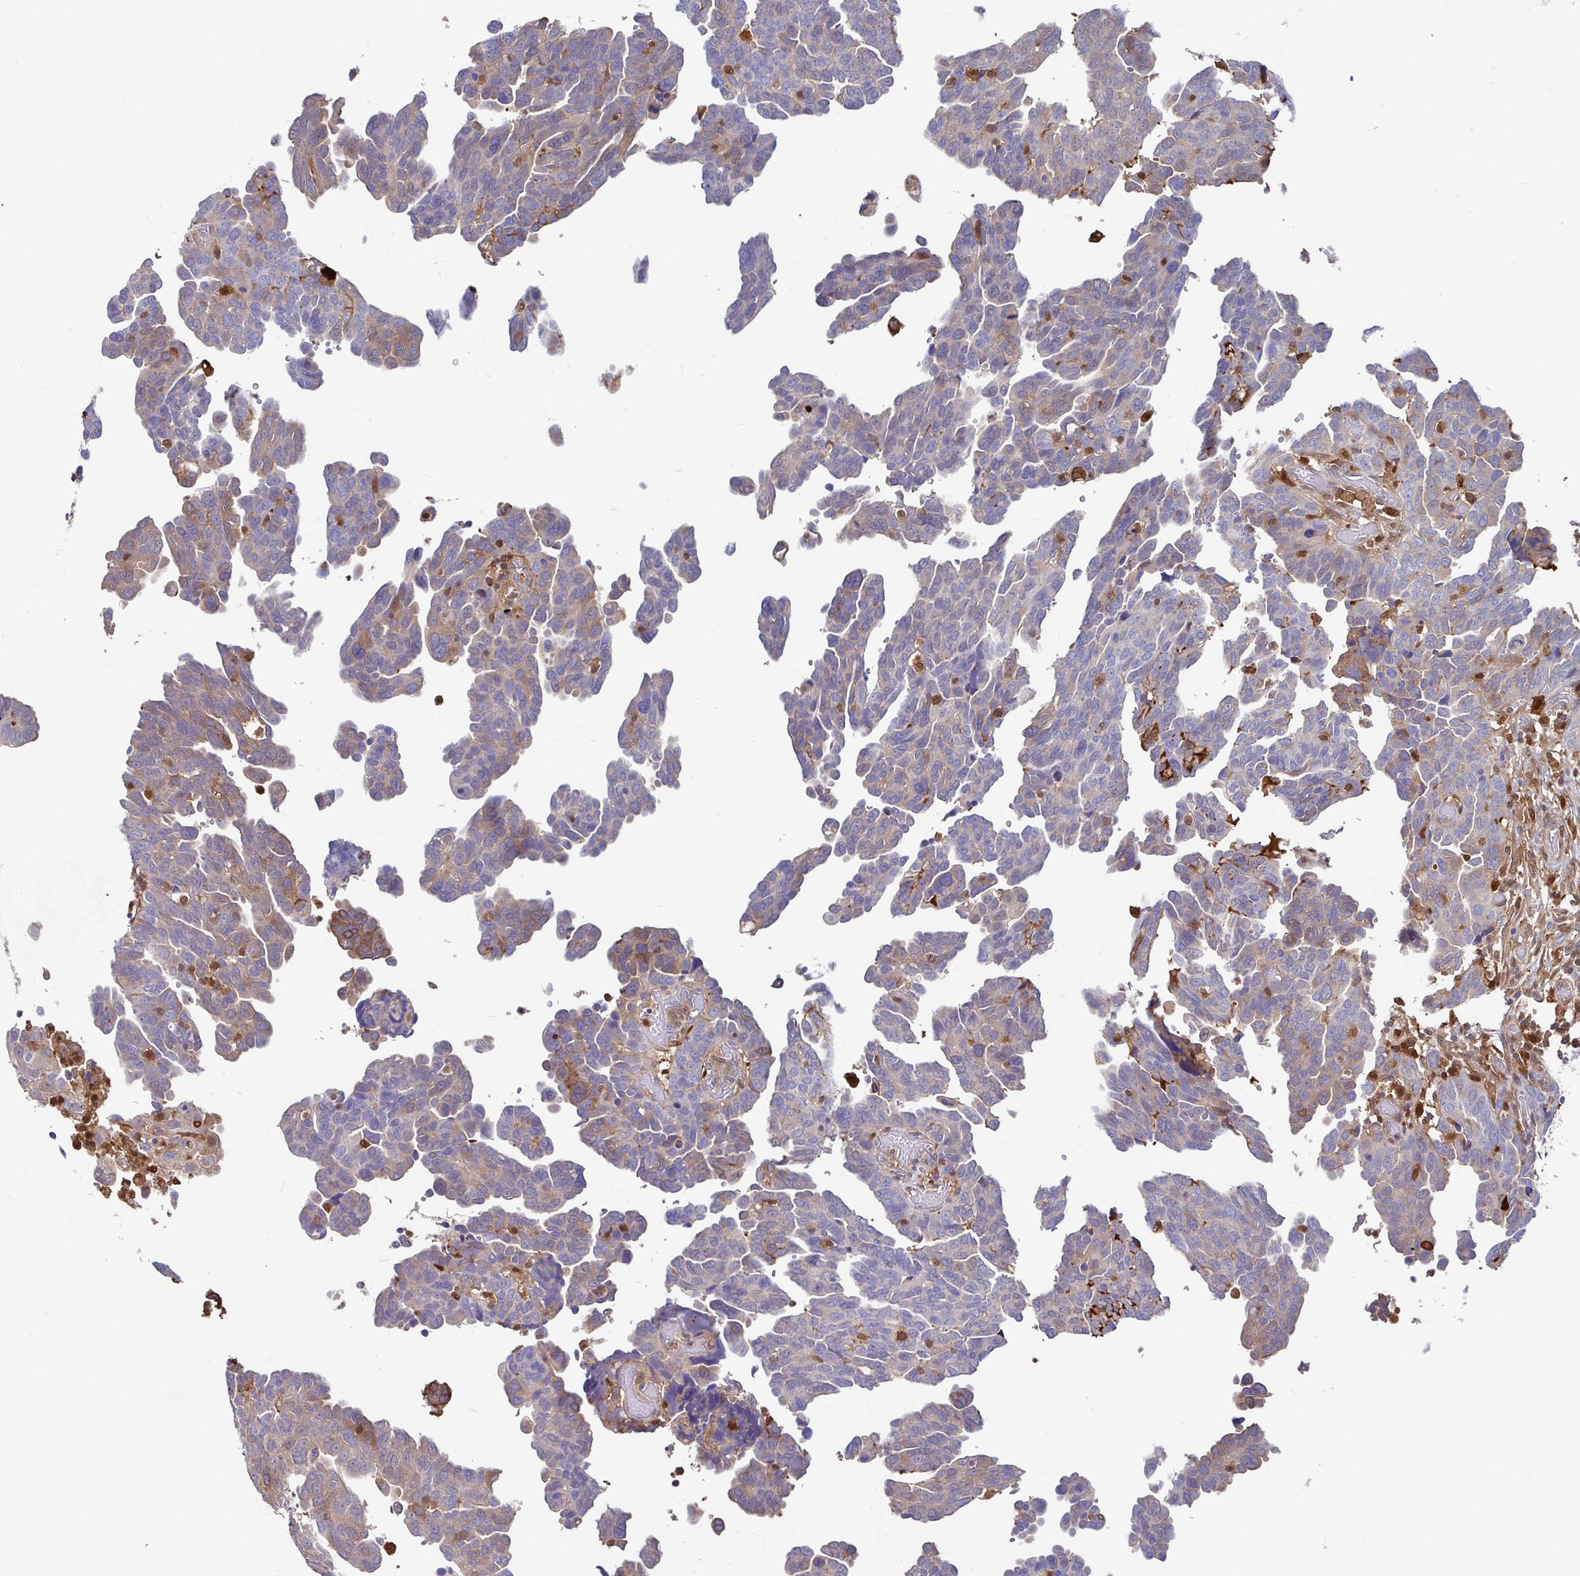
{"staining": {"intensity": "negative", "quantity": "none", "location": "none"}, "tissue": "ovarian cancer", "cell_type": "Tumor cells", "image_type": "cancer", "snomed": [{"axis": "morphology", "description": "Cystadenocarcinoma, serous, NOS"}, {"axis": "topography", "description": "Ovary"}], "caption": "This micrograph is of ovarian serous cystadenocarcinoma stained with IHC to label a protein in brown with the nuclei are counter-stained blue. There is no expression in tumor cells. Nuclei are stained in blue.", "gene": "BLVRA", "patient": {"sex": "female", "age": 64}}